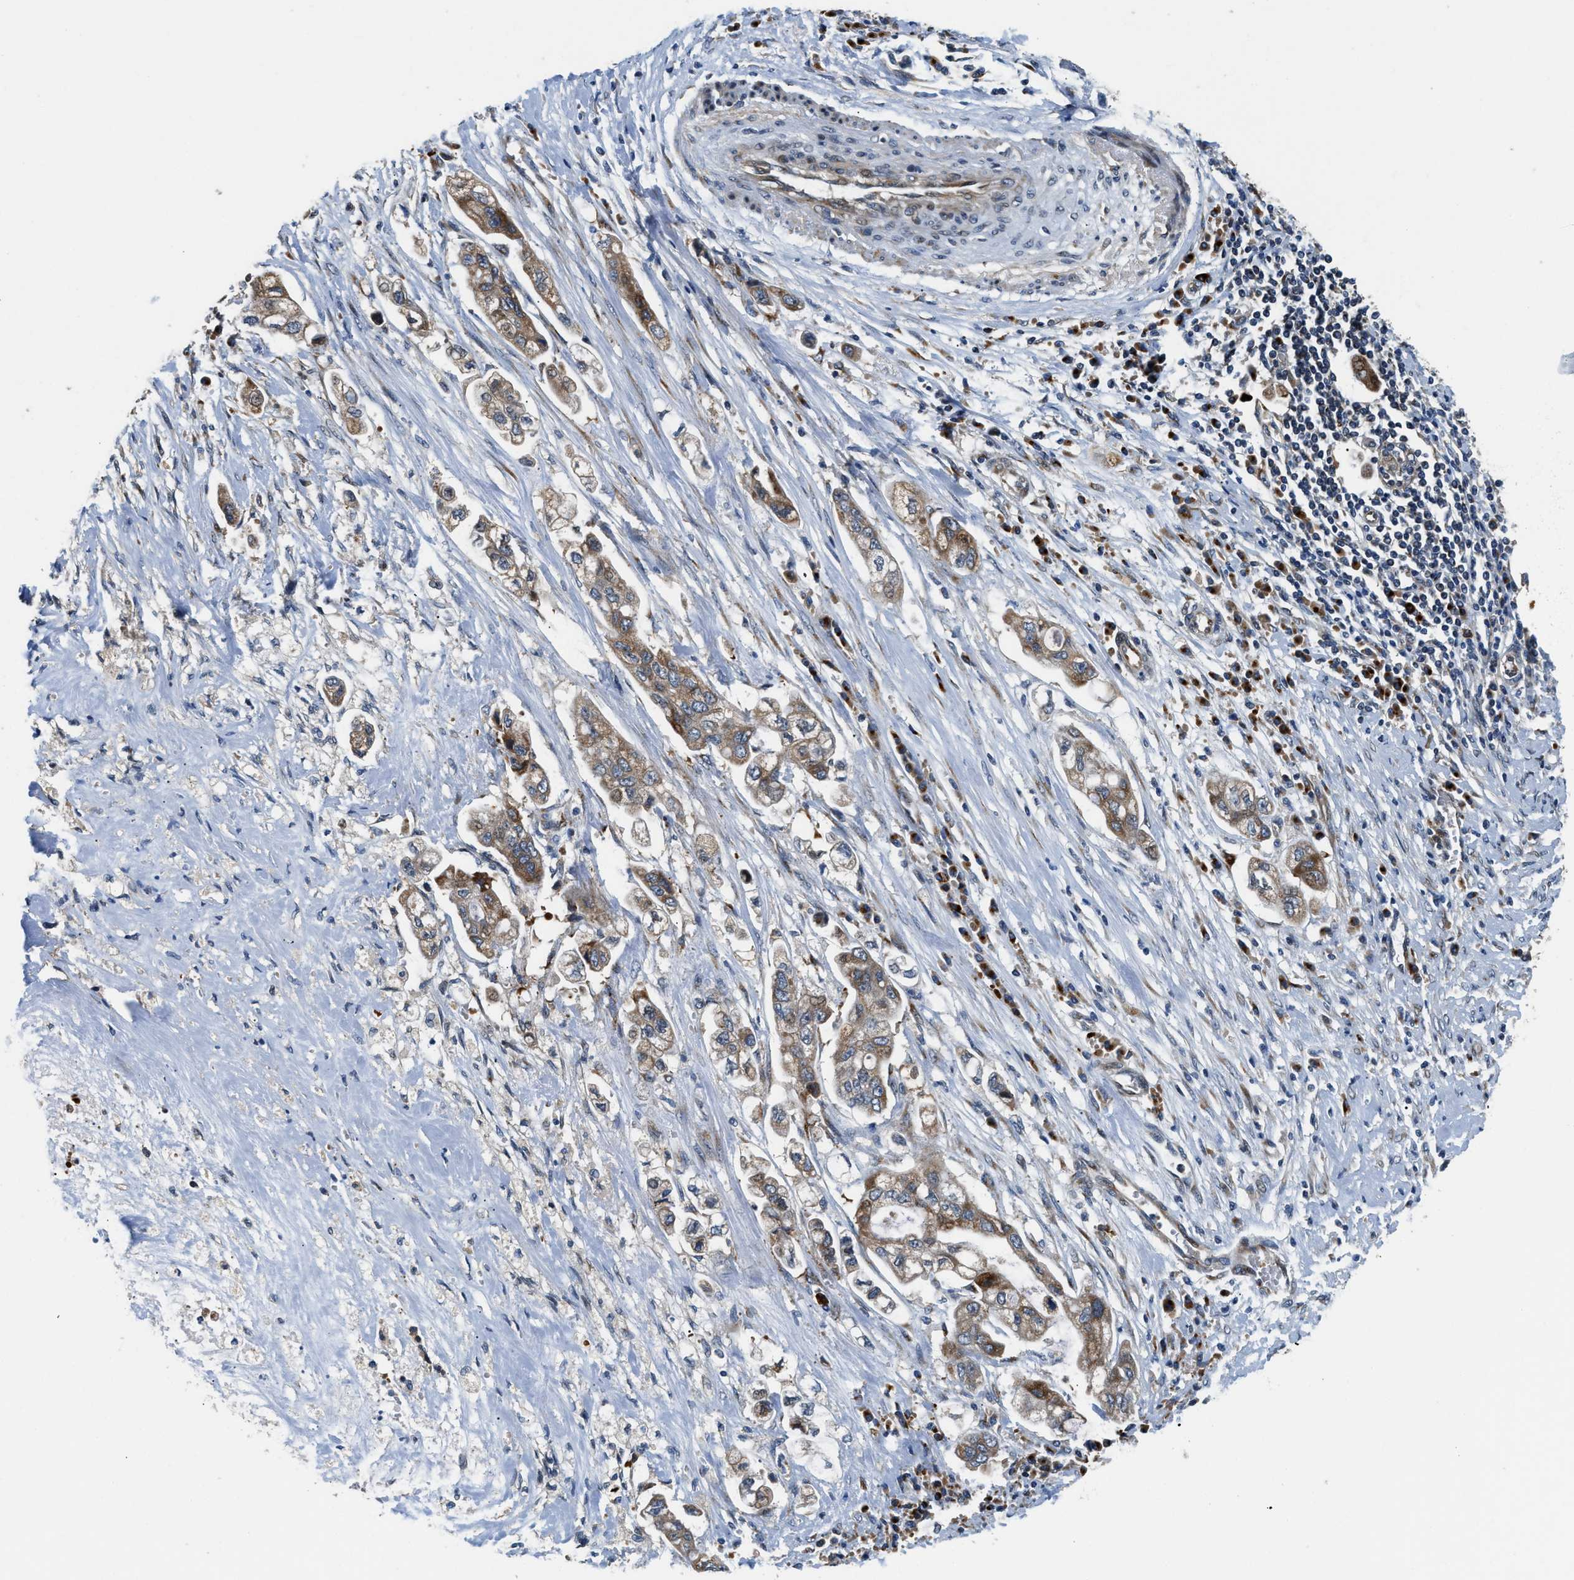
{"staining": {"intensity": "moderate", "quantity": ">75%", "location": "cytoplasmic/membranous"}, "tissue": "stomach cancer", "cell_type": "Tumor cells", "image_type": "cancer", "snomed": [{"axis": "morphology", "description": "Adenocarcinoma, NOS"}, {"axis": "topography", "description": "Stomach"}], "caption": "Adenocarcinoma (stomach) was stained to show a protein in brown. There is medium levels of moderate cytoplasmic/membranous expression in approximately >75% of tumor cells.", "gene": "FUT8", "patient": {"sex": "male", "age": 62}}